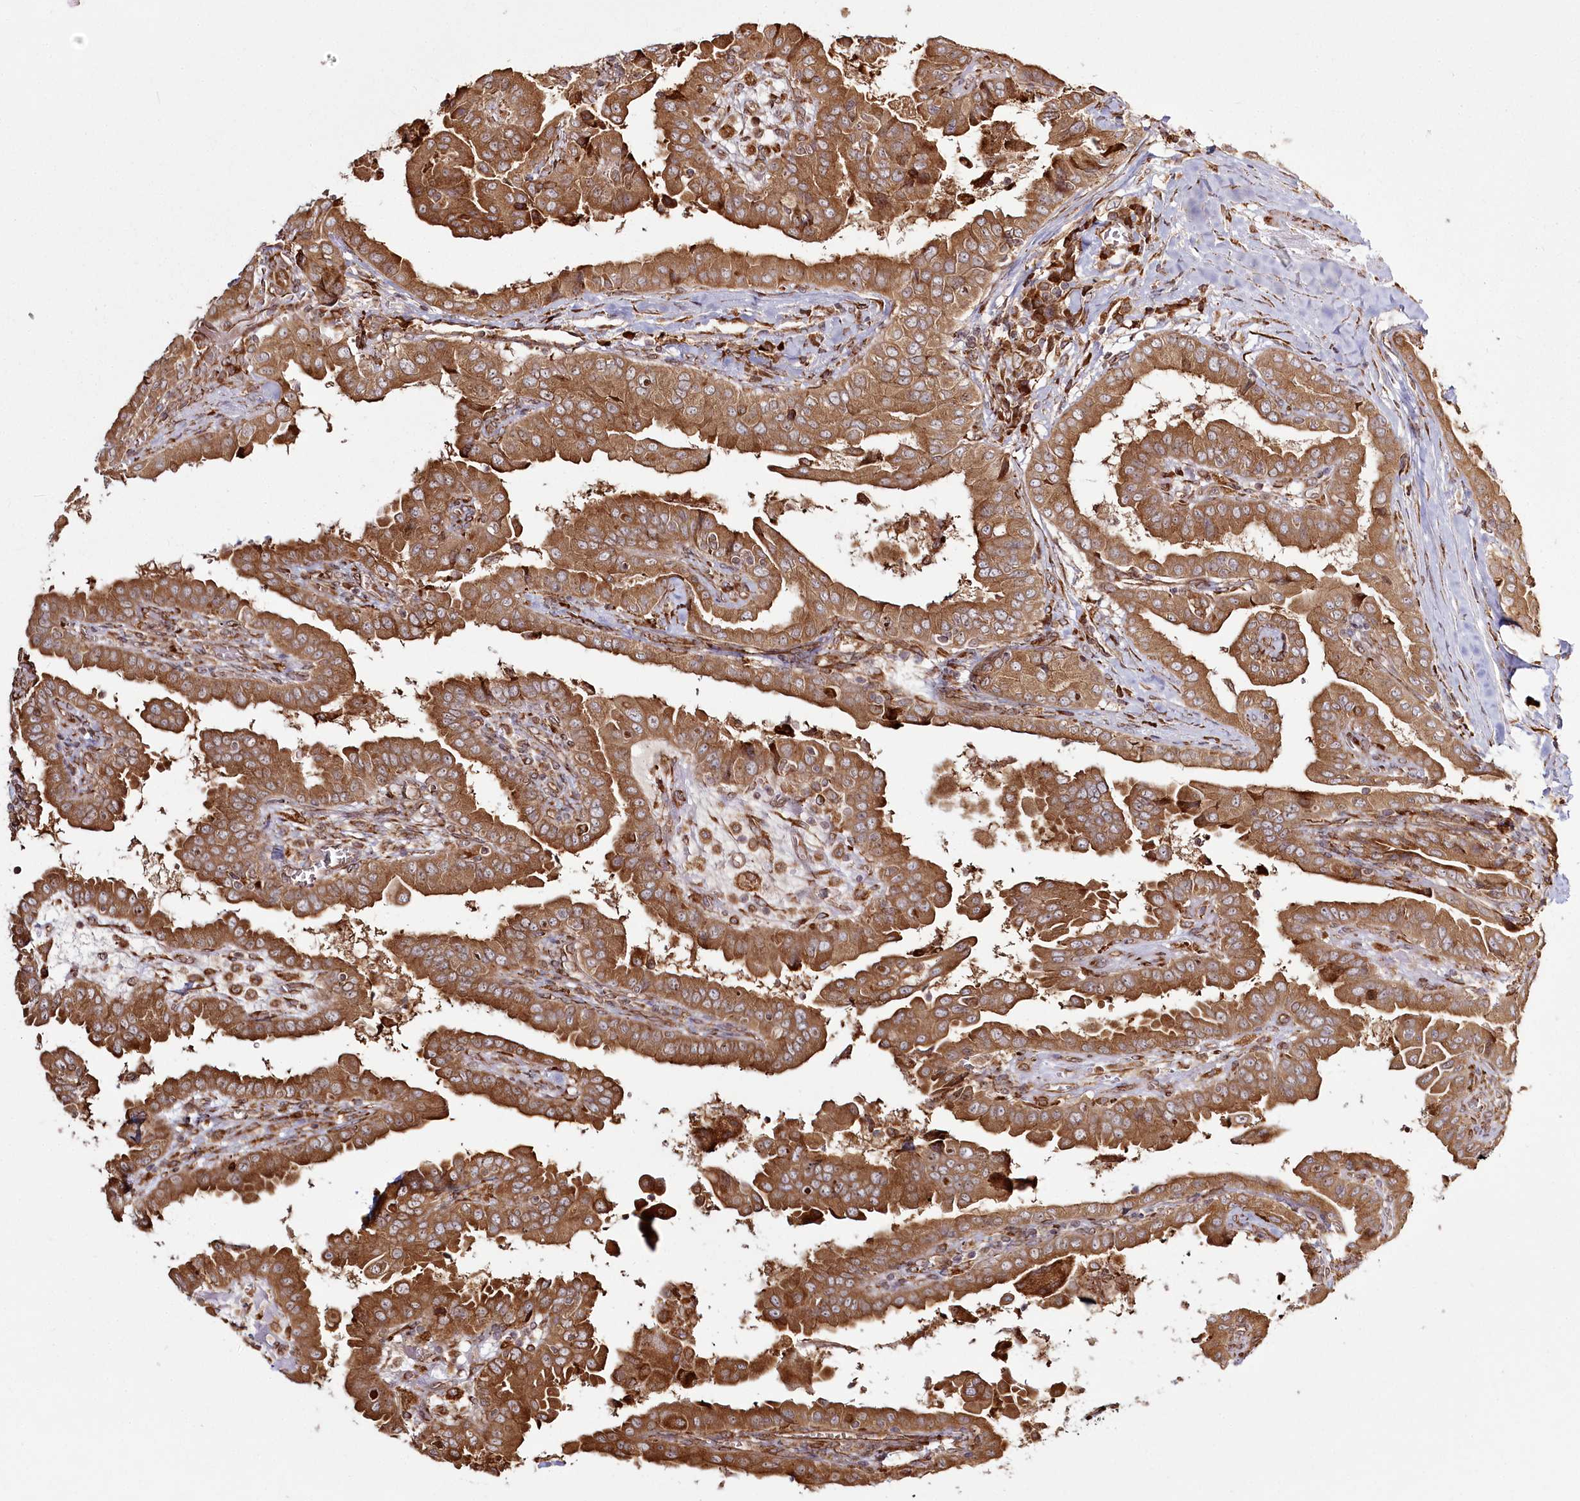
{"staining": {"intensity": "strong", "quantity": ">75%", "location": "cytoplasmic/membranous"}, "tissue": "thyroid cancer", "cell_type": "Tumor cells", "image_type": "cancer", "snomed": [{"axis": "morphology", "description": "Papillary adenocarcinoma, NOS"}, {"axis": "topography", "description": "Thyroid gland"}], "caption": "A histopathology image showing strong cytoplasmic/membranous positivity in about >75% of tumor cells in papillary adenocarcinoma (thyroid), as visualized by brown immunohistochemical staining.", "gene": "FAM13A", "patient": {"sex": "male", "age": 33}}